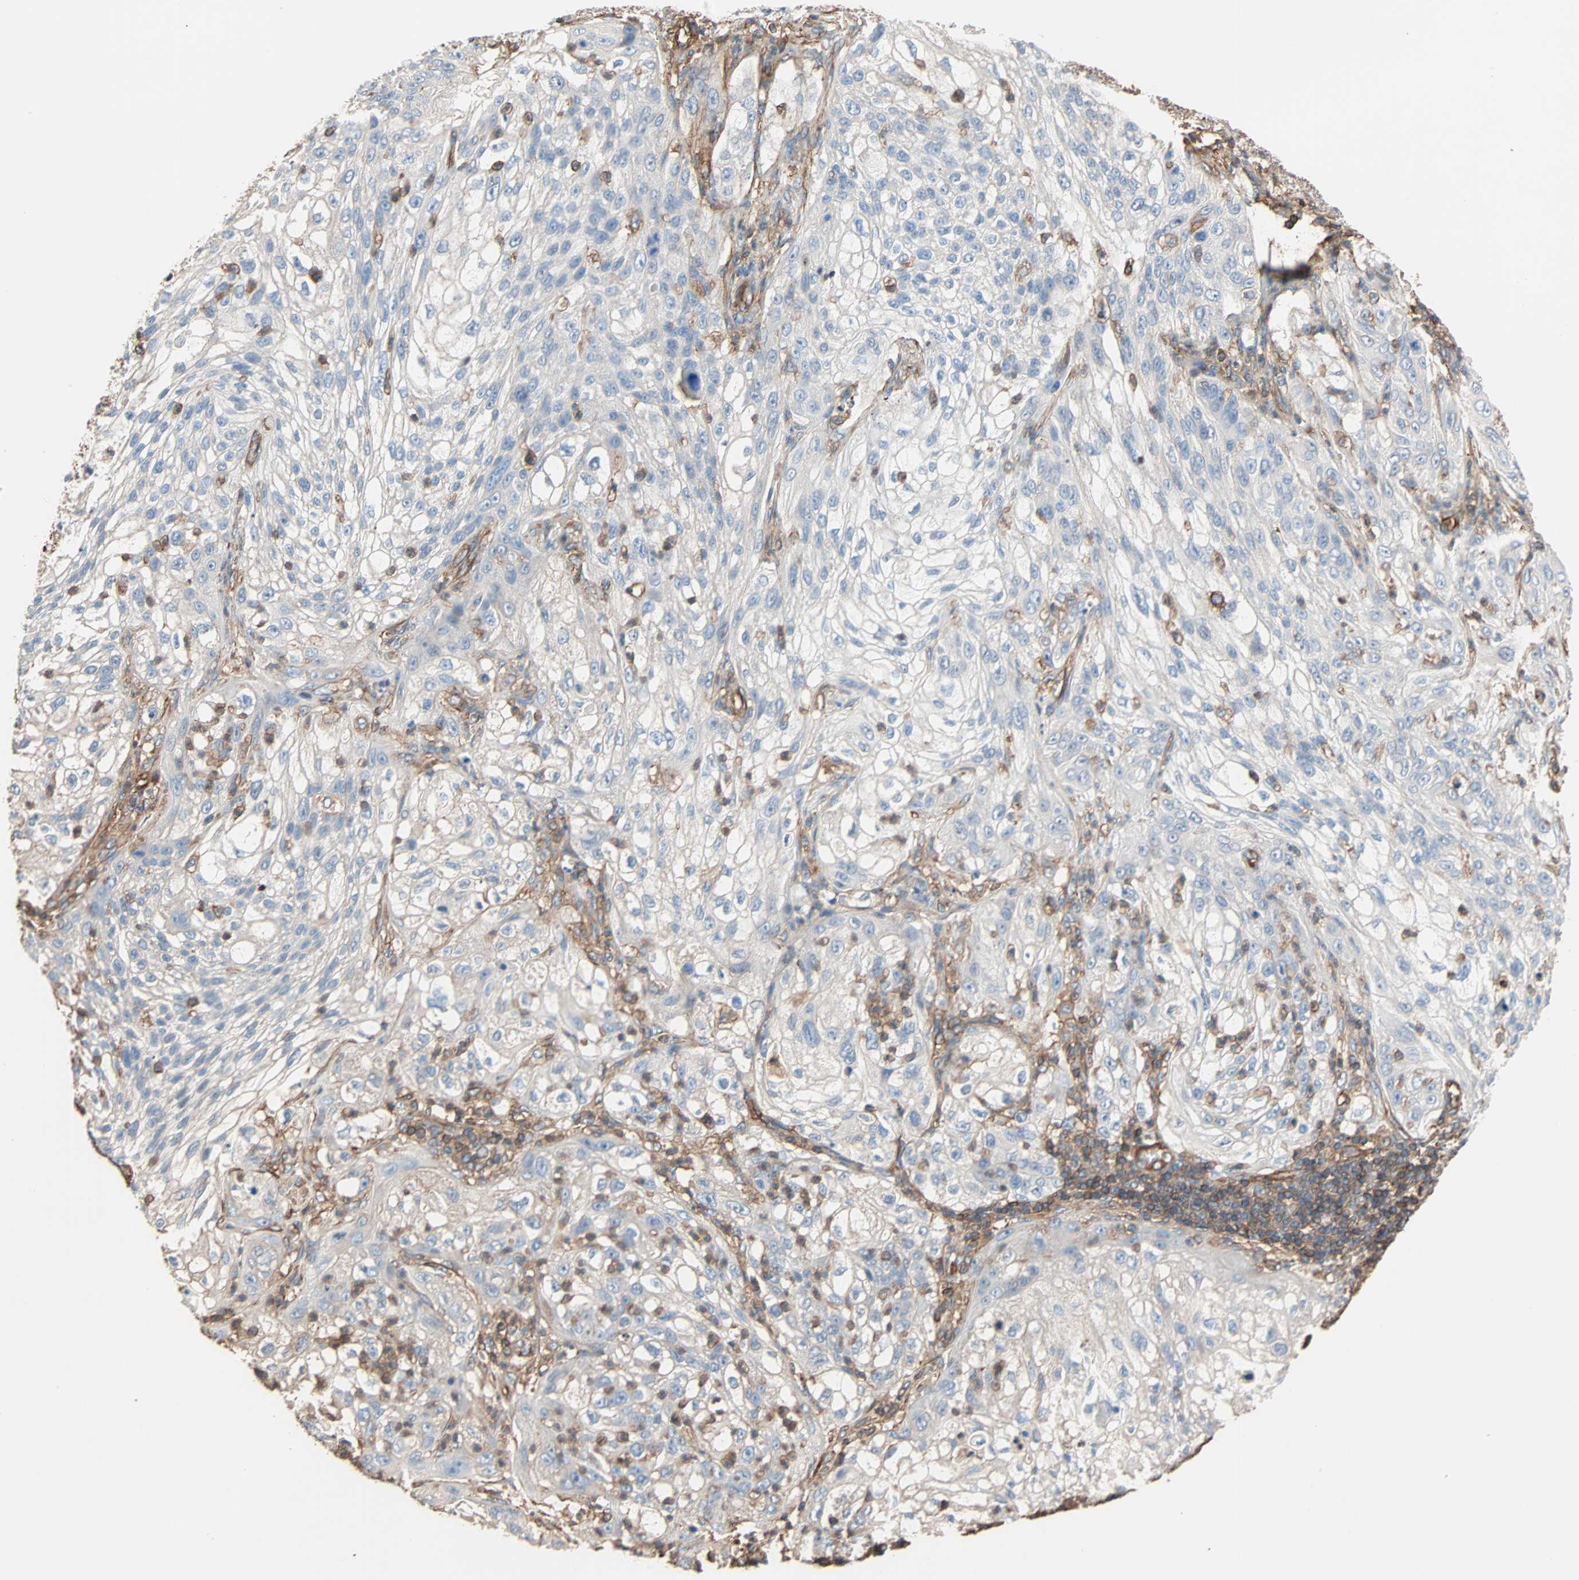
{"staining": {"intensity": "negative", "quantity": "none", "location": "none"}, "tissue": "lung cancer", "cell_type": "Tumor cells", "image_type": "cancer", "snomed": [{"axis": "morphology", "description": "Inflammation, NOS"}, {"axis": "morphology", "description": "Squamous cell carcinoma, NOS"}, {"axis": "topography", "description": "Lymph node"}, {"axis": "topography", "description": "Soft tissue"}, {"axis": "topography", "description": "Lung"}], "caption": "The micrograph displays no significant staining in tumor cells of lung squamous cell carcinoma.", "gene": "GALNT10", "patient": {"sex": "male", "age": 66}}